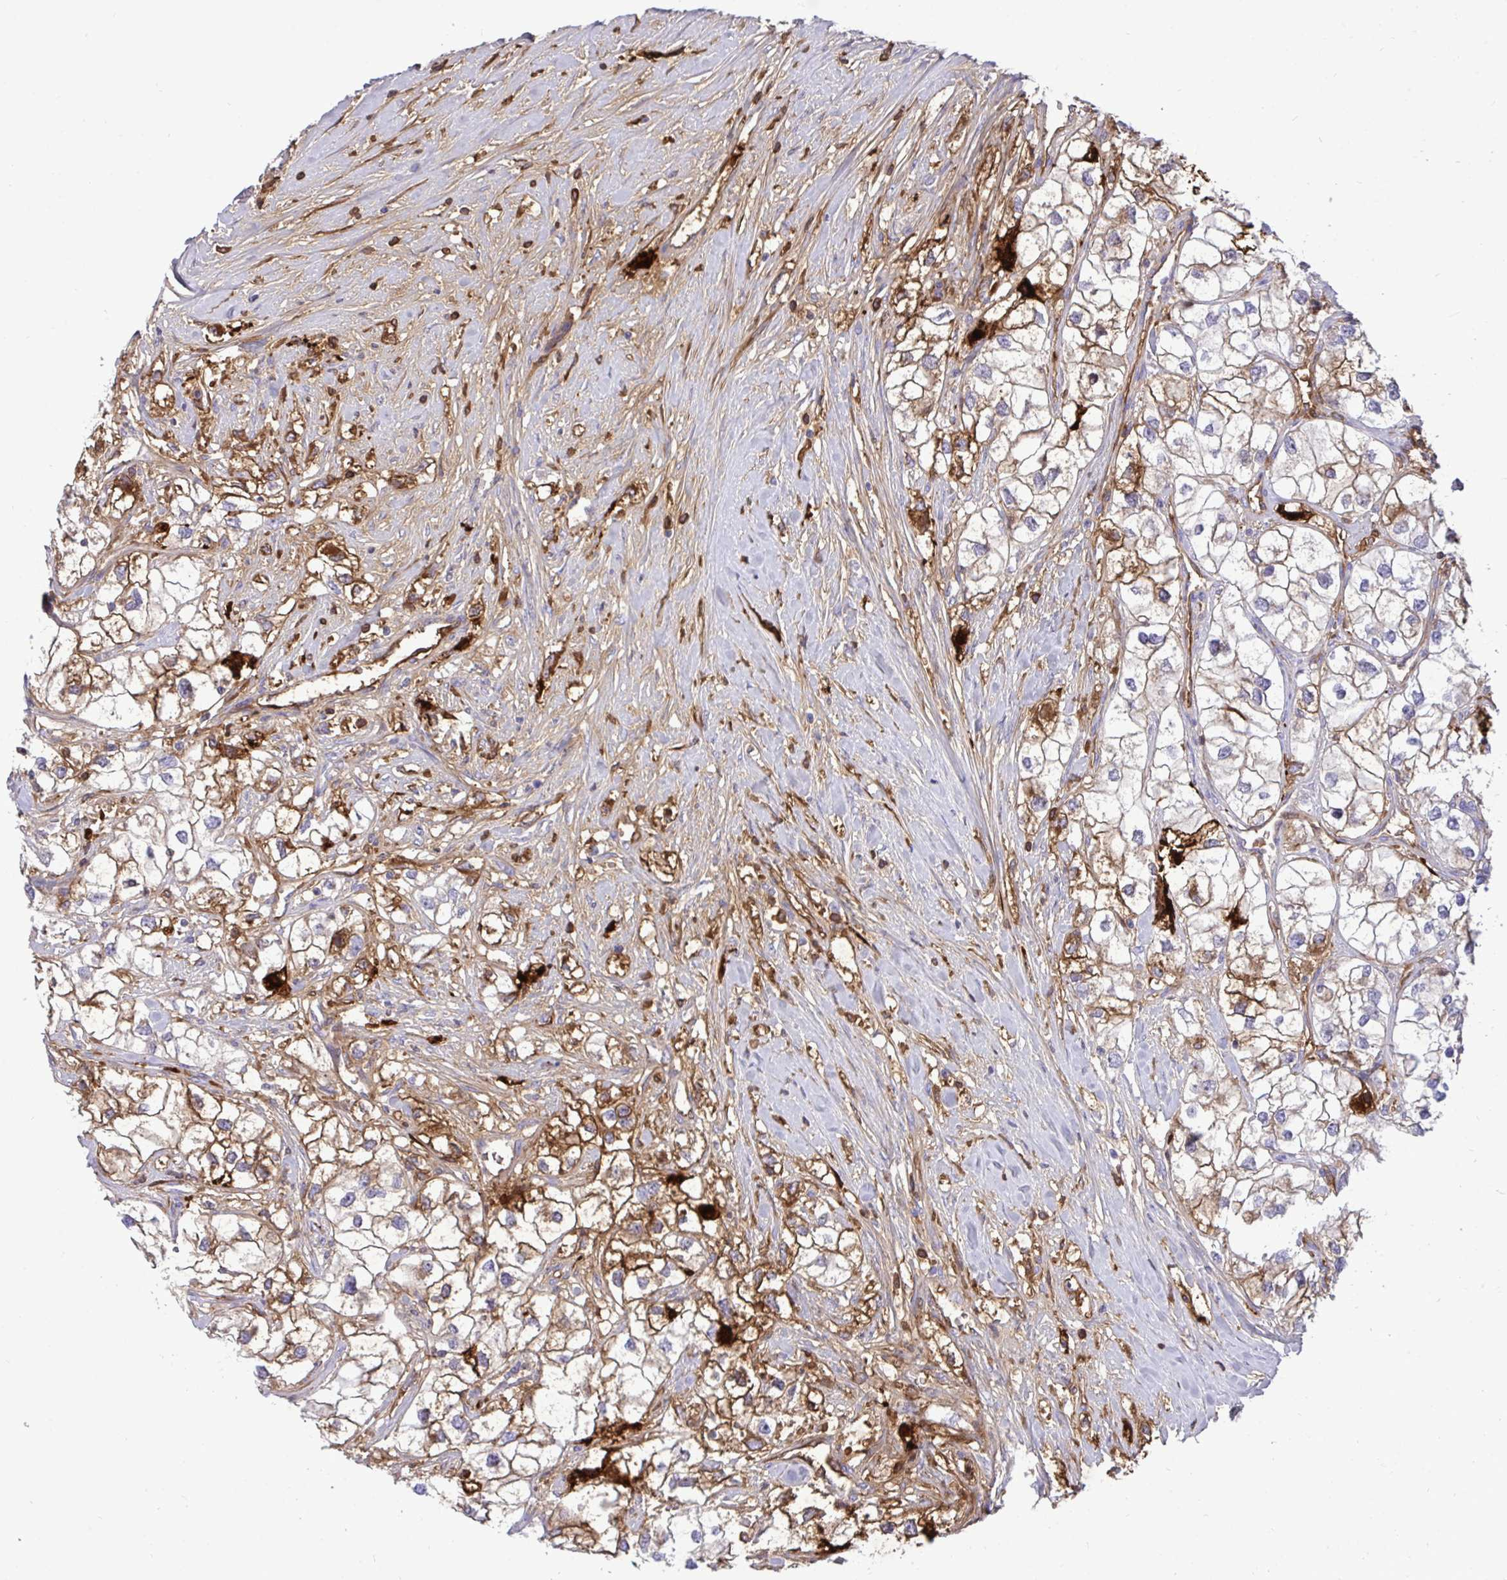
{"staining": {"intensity": "moderate", "quantity": ">75%", "location": "cytoplasmic/membranous"}, "tissue": "renal cancer", "cell_type": "Tumor cells", "image_type": "cancer", "snomed": [{"axis": "morphology", "description": "Adenocarcinoma, NOS"}, {"axis": "topography", "description": "Kidney"}], "caption": "Protein analysis of renal cancer (adenocarcinoma) tissue shows moderate cytoplasmic/membranous staining in about >75% of tumor cells.", "gene": "F2", "patient": {"sex": "male", "age": 59}}